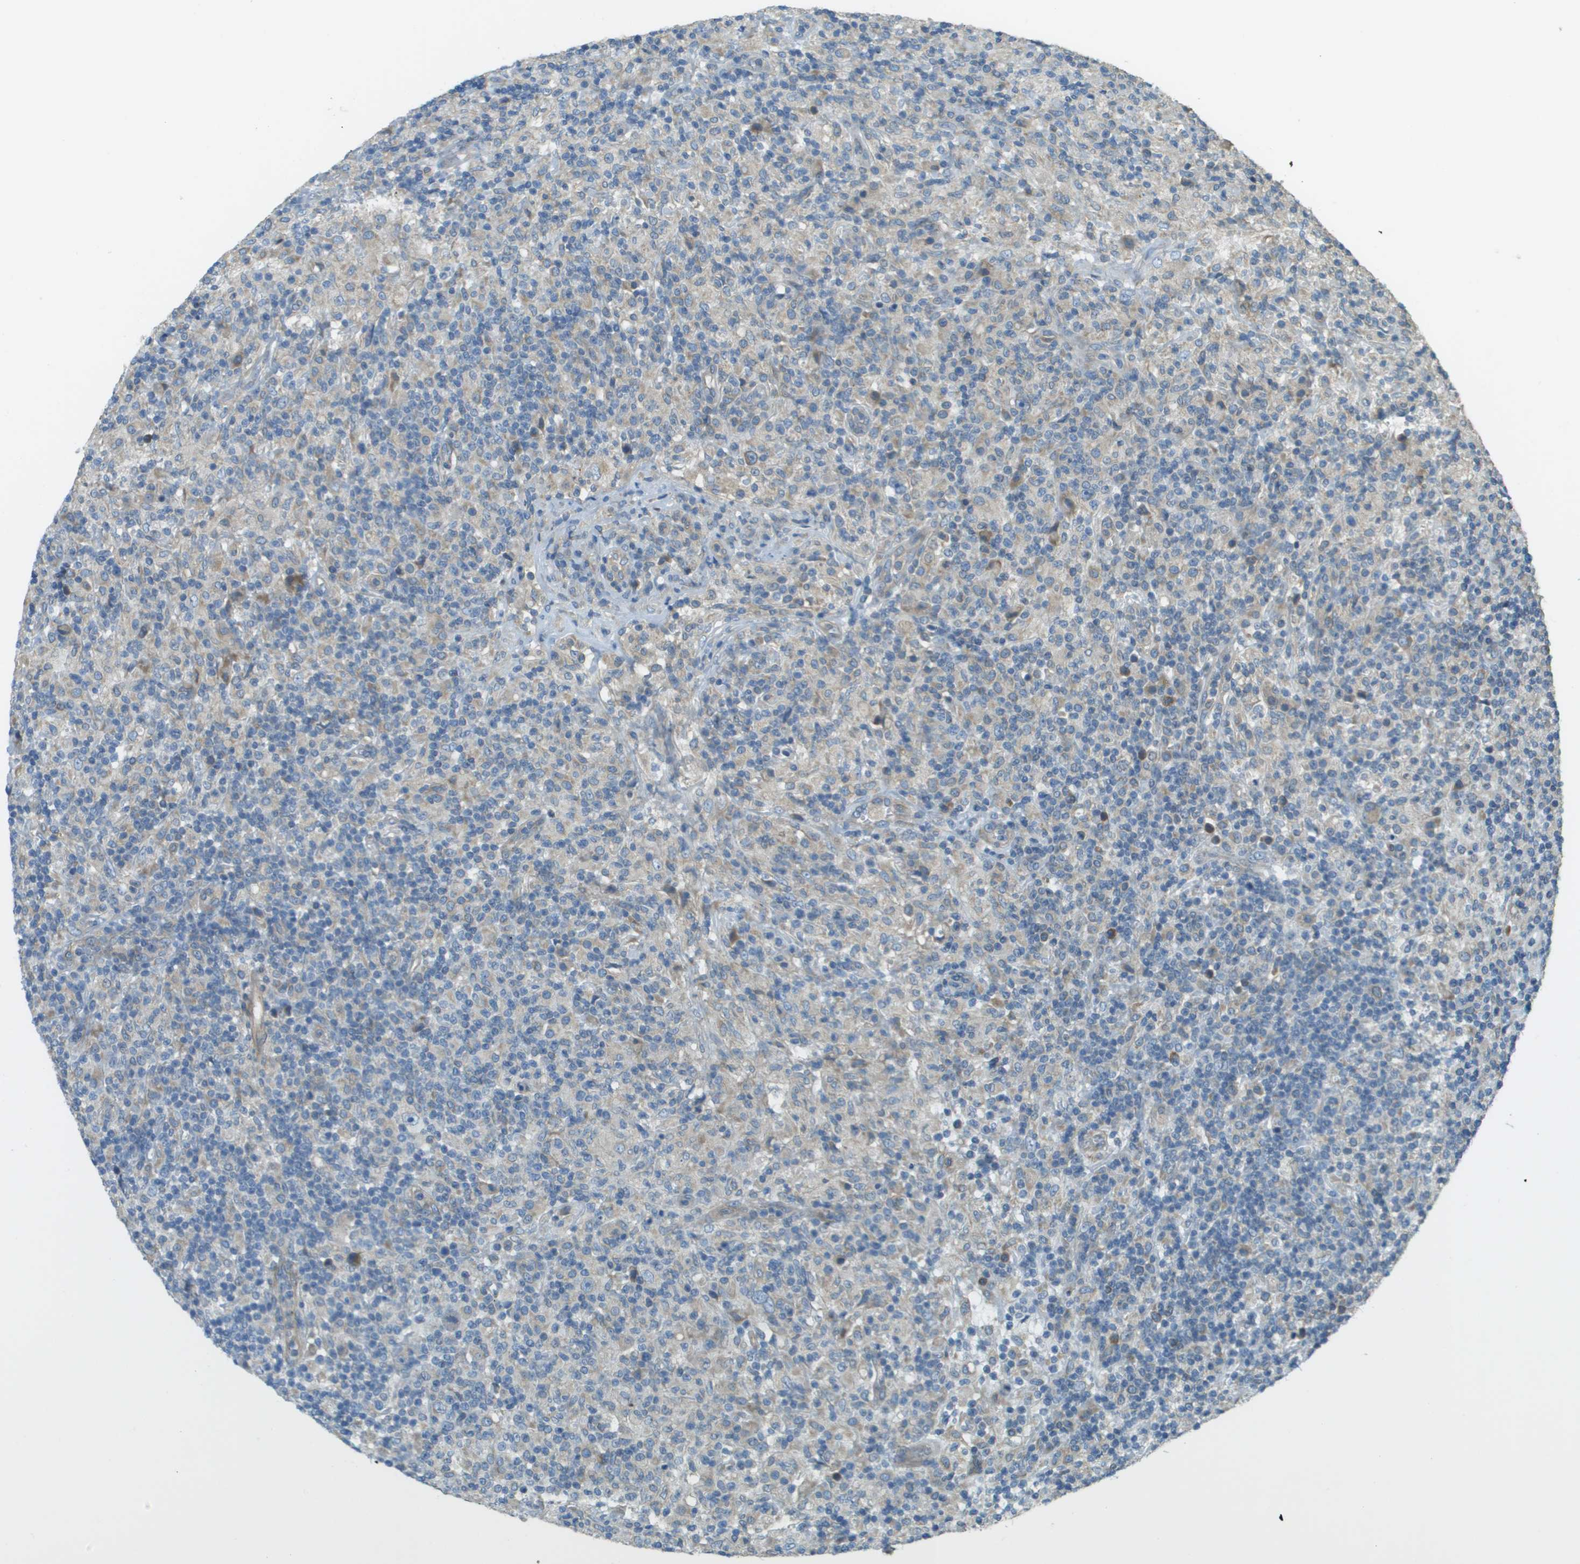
{"staining": {"intensity": "weak", "quantity": "25%-75%", "location": "cytoplasmic/membranous"}, "tissue": "lymphoma", "cell_type": "Tumor cells", "image_type": "cancer", "snomed": [{"axis": "morphology", "description": "Hodgkin's disease, NOS"}, {"axis": "topography", "description": "Lymph node"}], "caption": "DAB (3,3'-diaminobenzidine) immunohistochemical staining of lymphoma displays weak cytoplasmic/membranous protein expression in approximately 25%-75% of tumor cells.", "gene": "DNAJB11", "patient": {"sex": "male", "age": 70}}